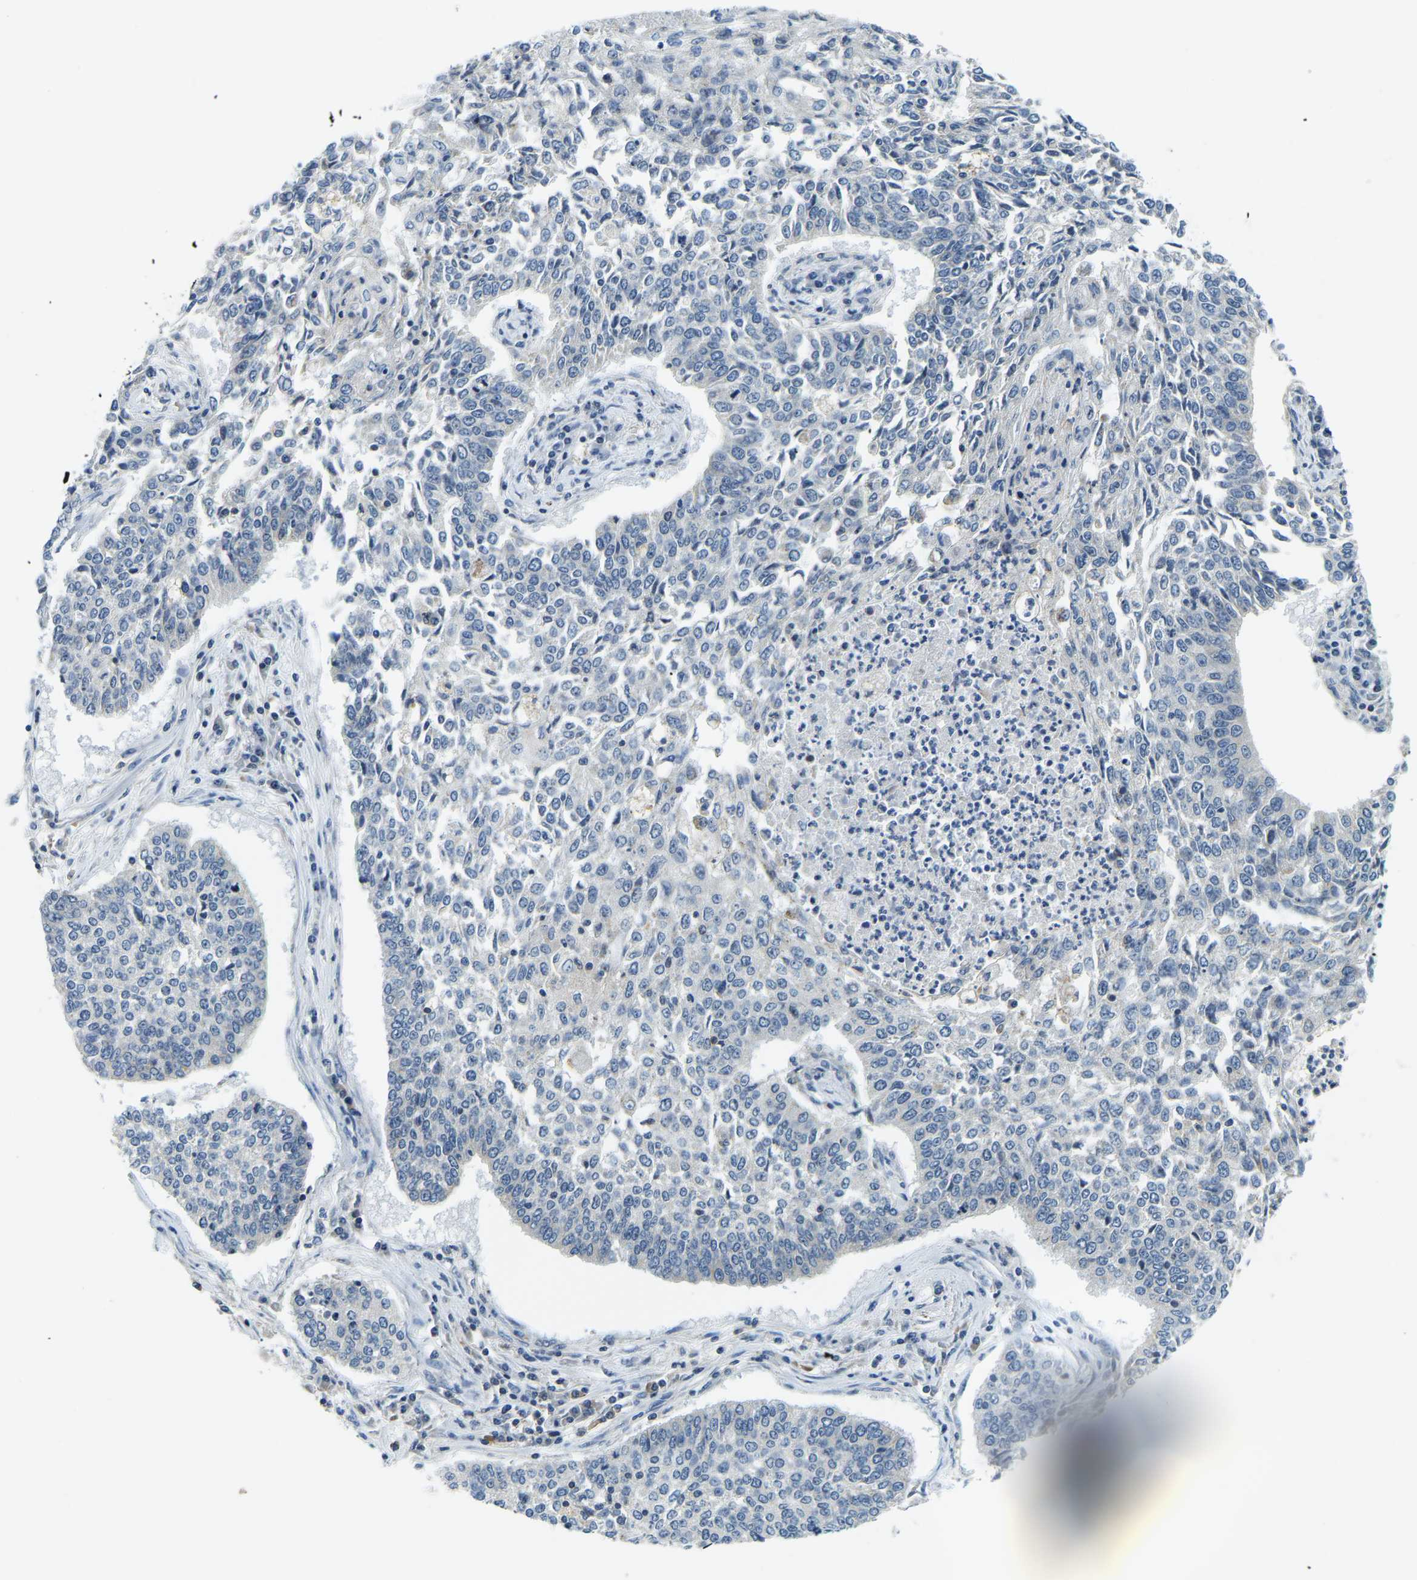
{"staining": {"intensity": "negative", "quantity": "none", "location": "none"}, "tissue": "lung cancer", "cell_type": "Tumor cells", "image_type": "cancer", "snomed": [{"axis": "morphology", "description": "Normal tissue, NOS"}, {"axis": "morphology", "description": "Squamous cell carcinoma, NOS"}, {"axis": "topography", "description": "Cartilage tissue"}, {"axis": "topography", "description": "Bronchus"}, {"axis": "topography", "description": "Lung"}], "caption": "Immunohistochemical staining of human lung squamous cell carcinoma displays no significant positivity in tumor cells.", "gene": "RRP1", "patient": {"sex": "female", "age": 49}}